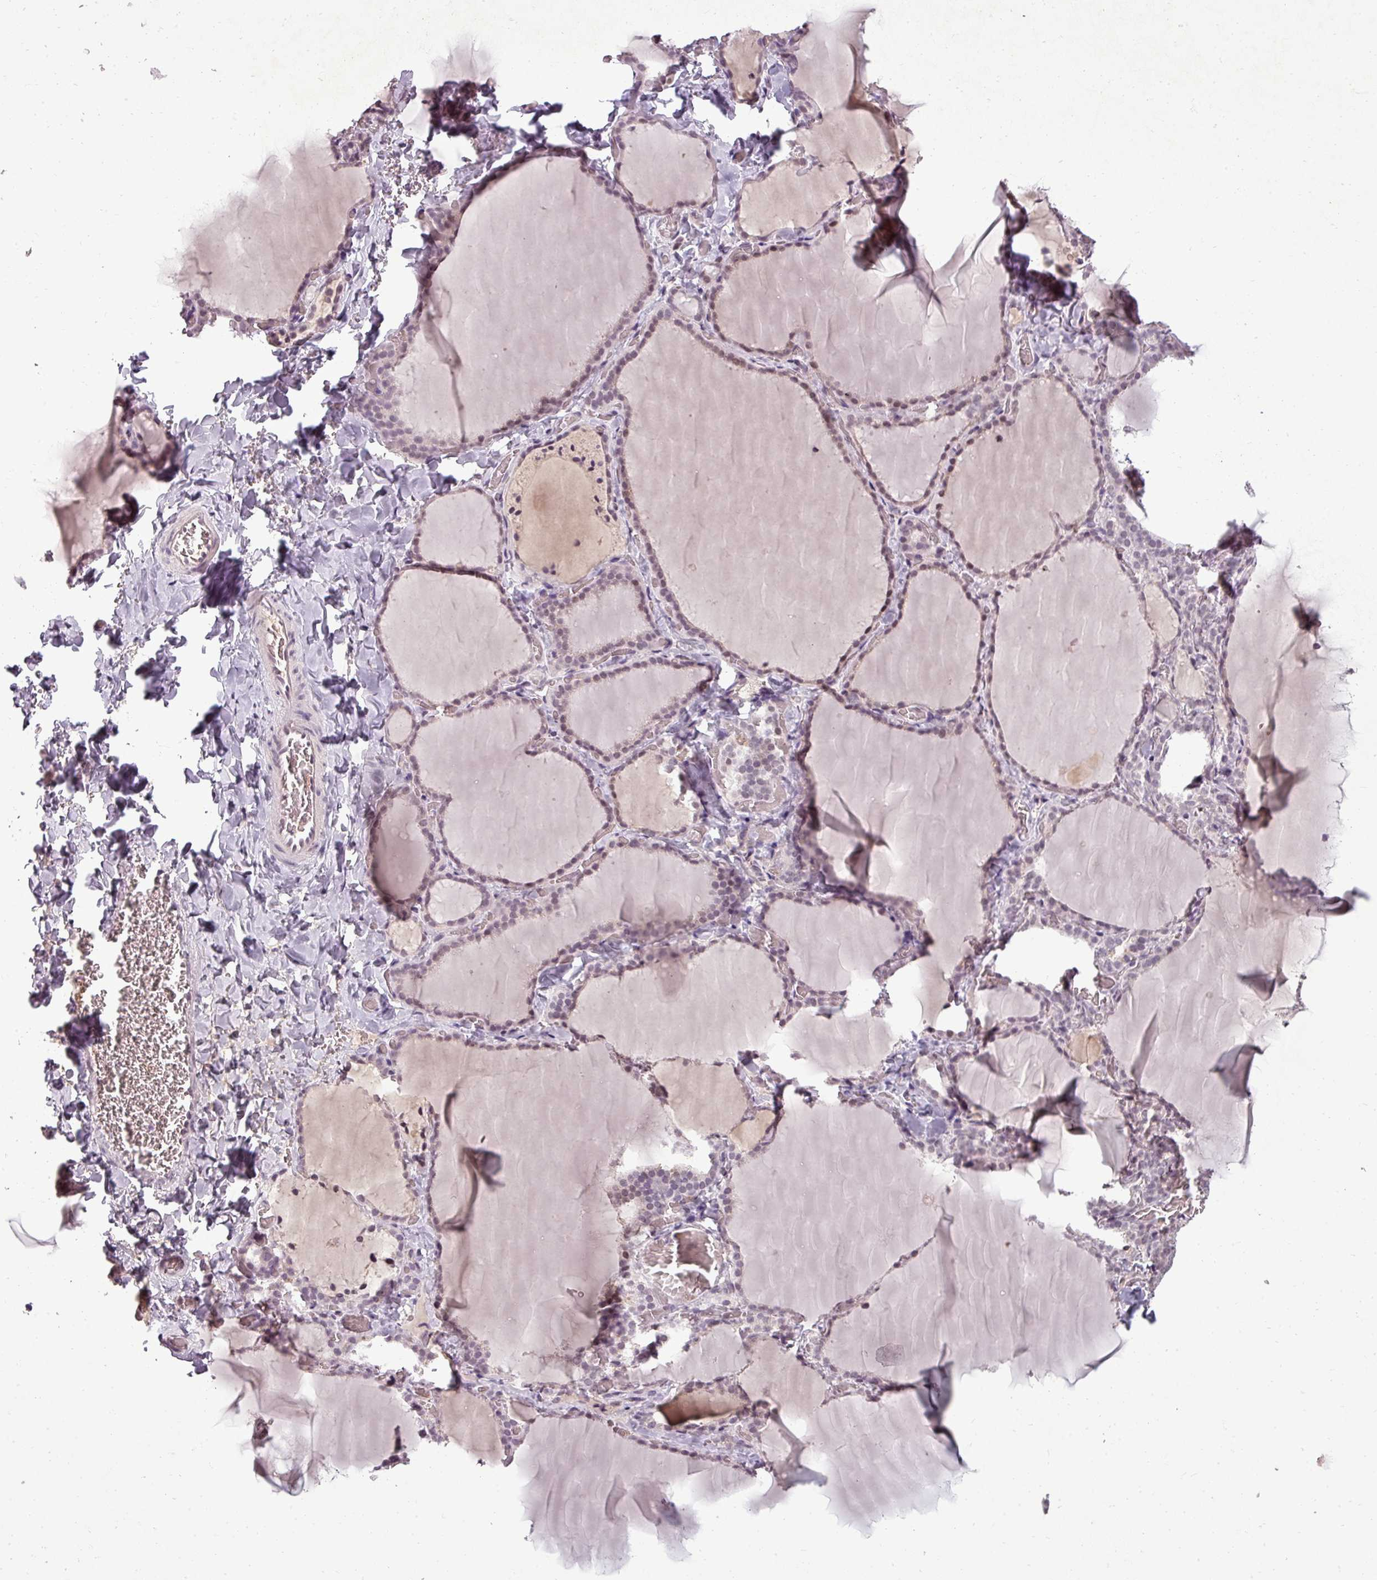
{"staining": {"intensity": "moderate", "quantity": "25%-75%", "location": "nuclear"}, "tissue": "thyroid gland", "cell_type": "Glandular cells", "image_type": "normal", "snomed": [{"axis": "morphology", "description": "Normal tissue, NOS"}, {"axis": "topography", "description": "Thyroid gland"}], "caption": "Thyroid gland stained with DAB immunohistochemistry shows medium levels of moderate nuclear staining in about 25%-75% of glandular cells. Using DAB (brown) and hematoxylin (blue) stains, captured at high magnification using brightfield microscopy.", "gene": "BCAS3", "patient": {"sex": "female", "age": 22}}